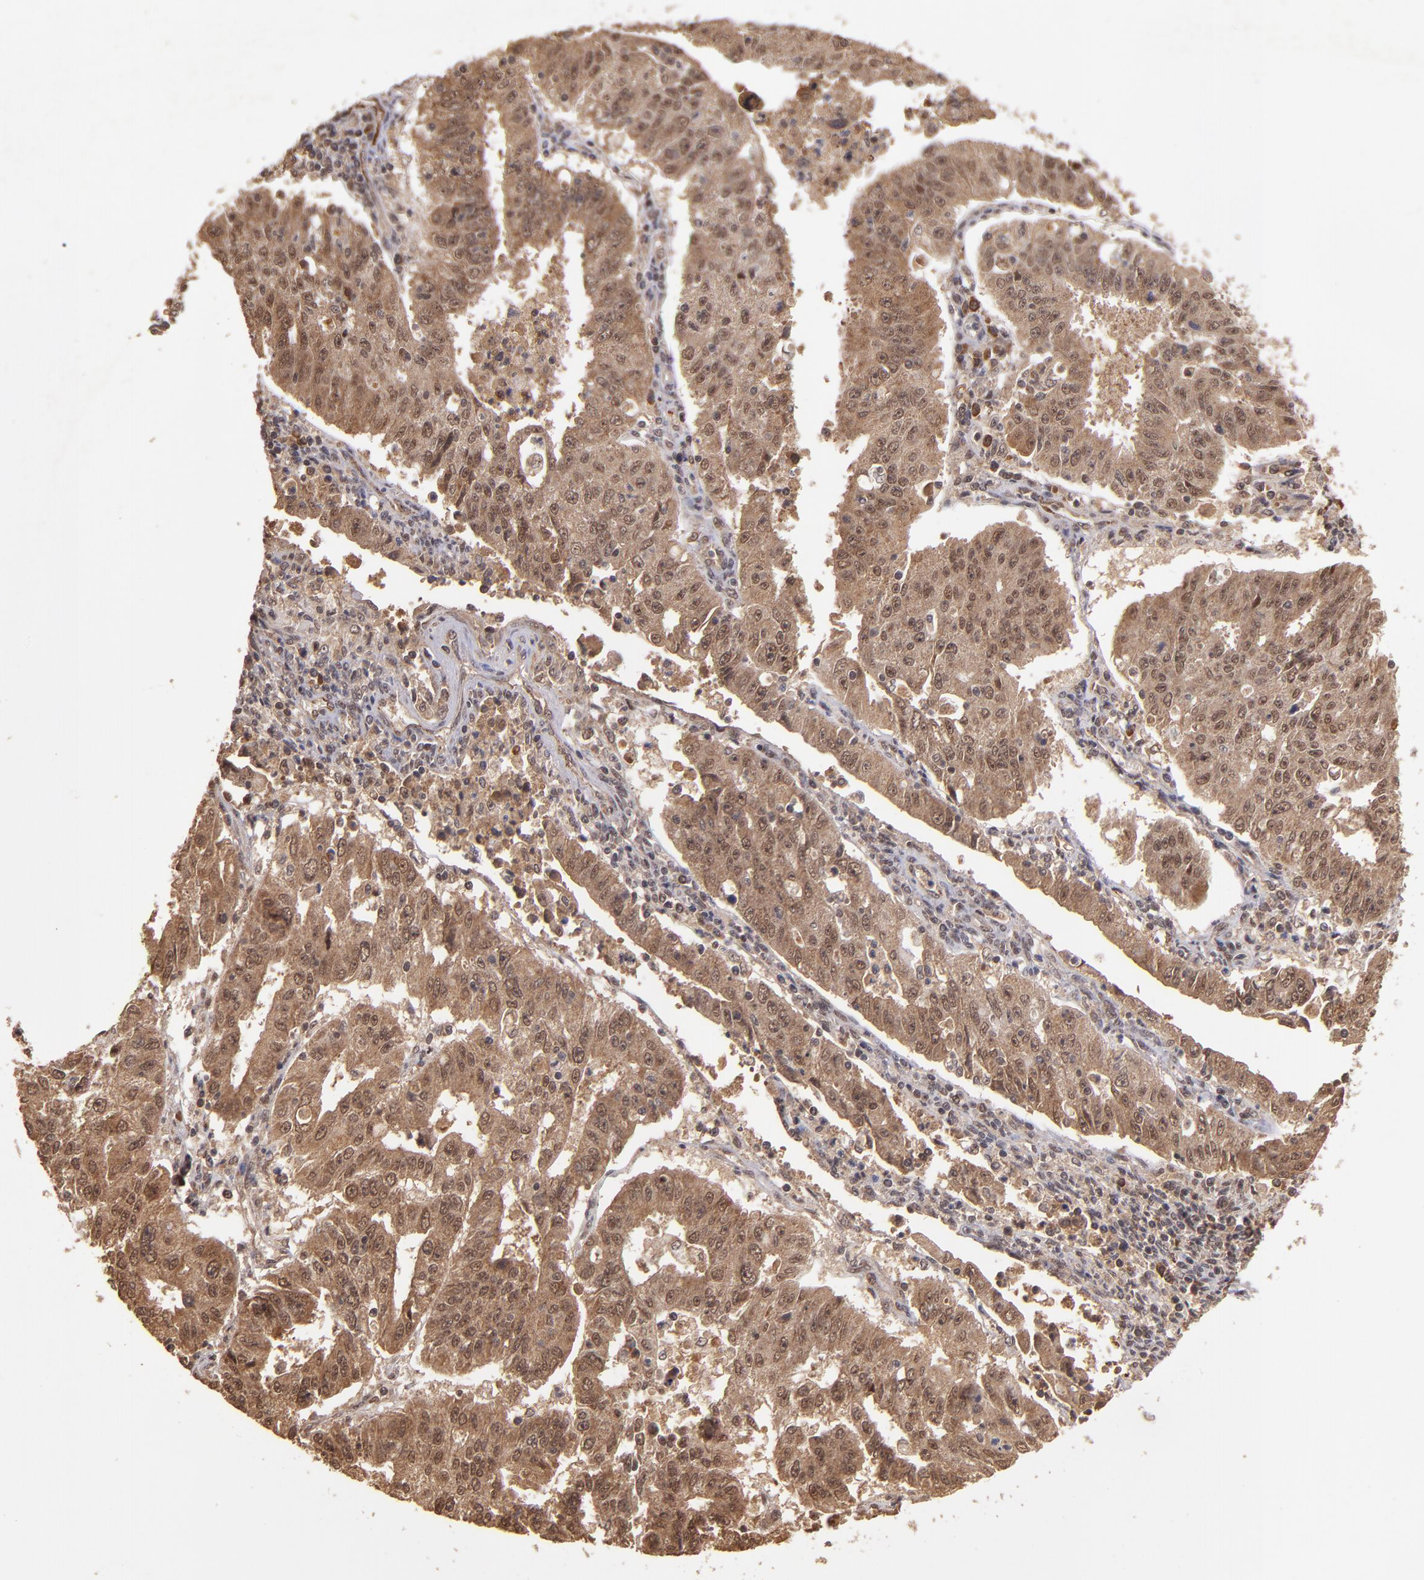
{"staining": {"intensity": "moderate", "quantity": ">75%", "location": "cytoplasmic/membranous,nuclear"}, "tissue": "endometrial cancer", "cell_type": "Tumor cells", "image_type": "cancer", "snomed": [{"axis": "morphology", "description": "Adenocarcinoma, NOS"}, {"axis": "topography", "description": "Endometrium"}], "caption": "Human endometrial cancer stained for a protein (brown) shows moderate cytoplasmic/membranous and nuclear positive expression in approximately >75% of tumor cells.", "gene": "RIOK3", "patient": {"sex": "female", "age": 42}}